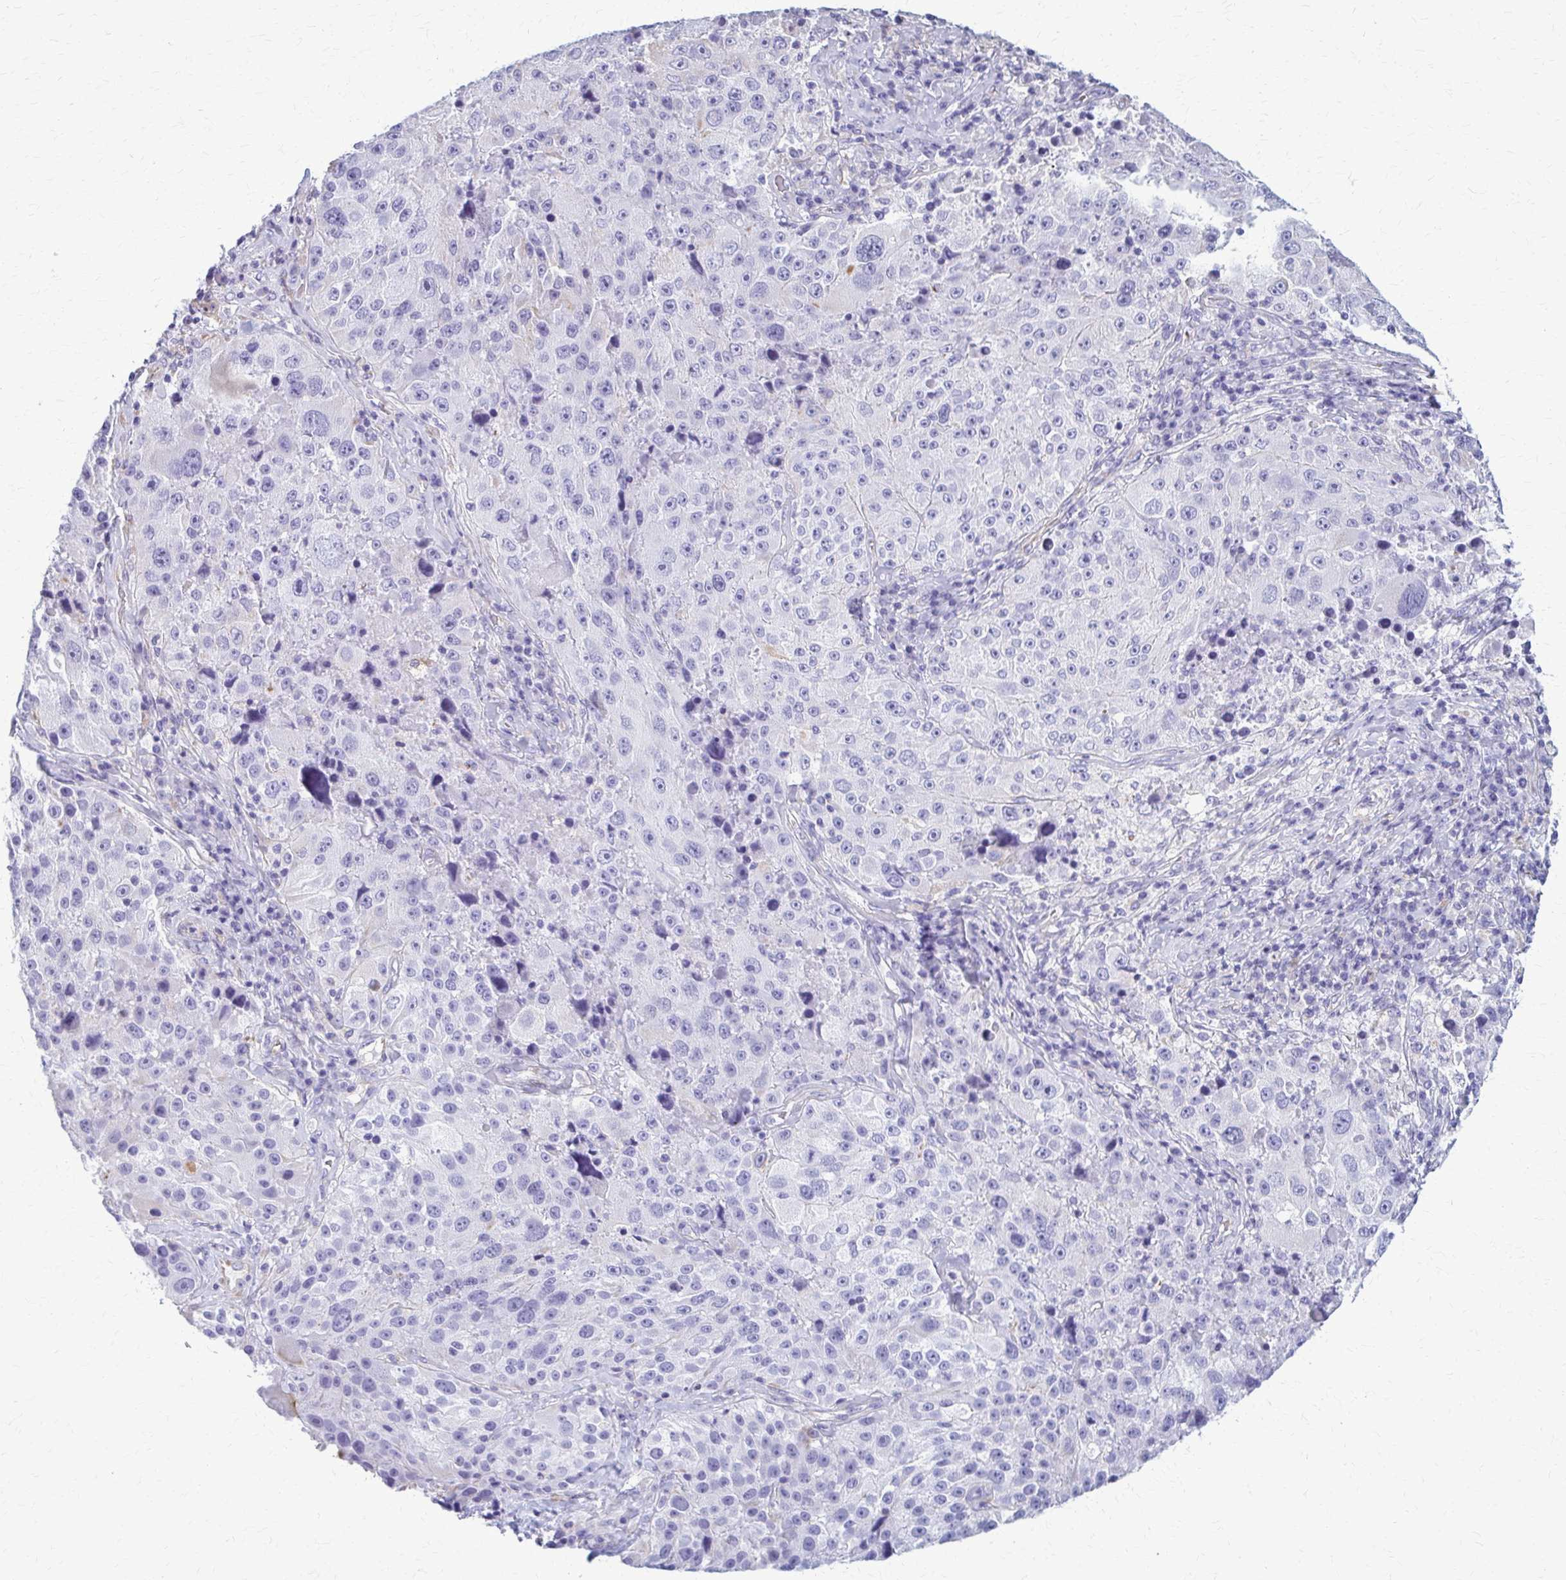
{"staining": {"intensity": "negative", "quantity": "none", "location": "none"}, "tissue": "melanoma", "cell_type": "Tumor cells", "image_type": "cancer", "snomed": [{"axis": "morphology", "description": "Malignant melanoma, Metastatic site"}, {"axis": "topography", "description": "Lymph node"}], "caption": "Malignant melanoma (metastatic site) was stained to show a protein in brown. There is no significant positivity in tumor cells. The staining was performed using DAB (3,3'-diaminobenzidine) to visualize the protein expression in brown, while the nuclei were stained in blue with hematoxylin (Magnification: 20x).", "gene": "GFAP", "patient": {"sex": "male", "age": 62}}